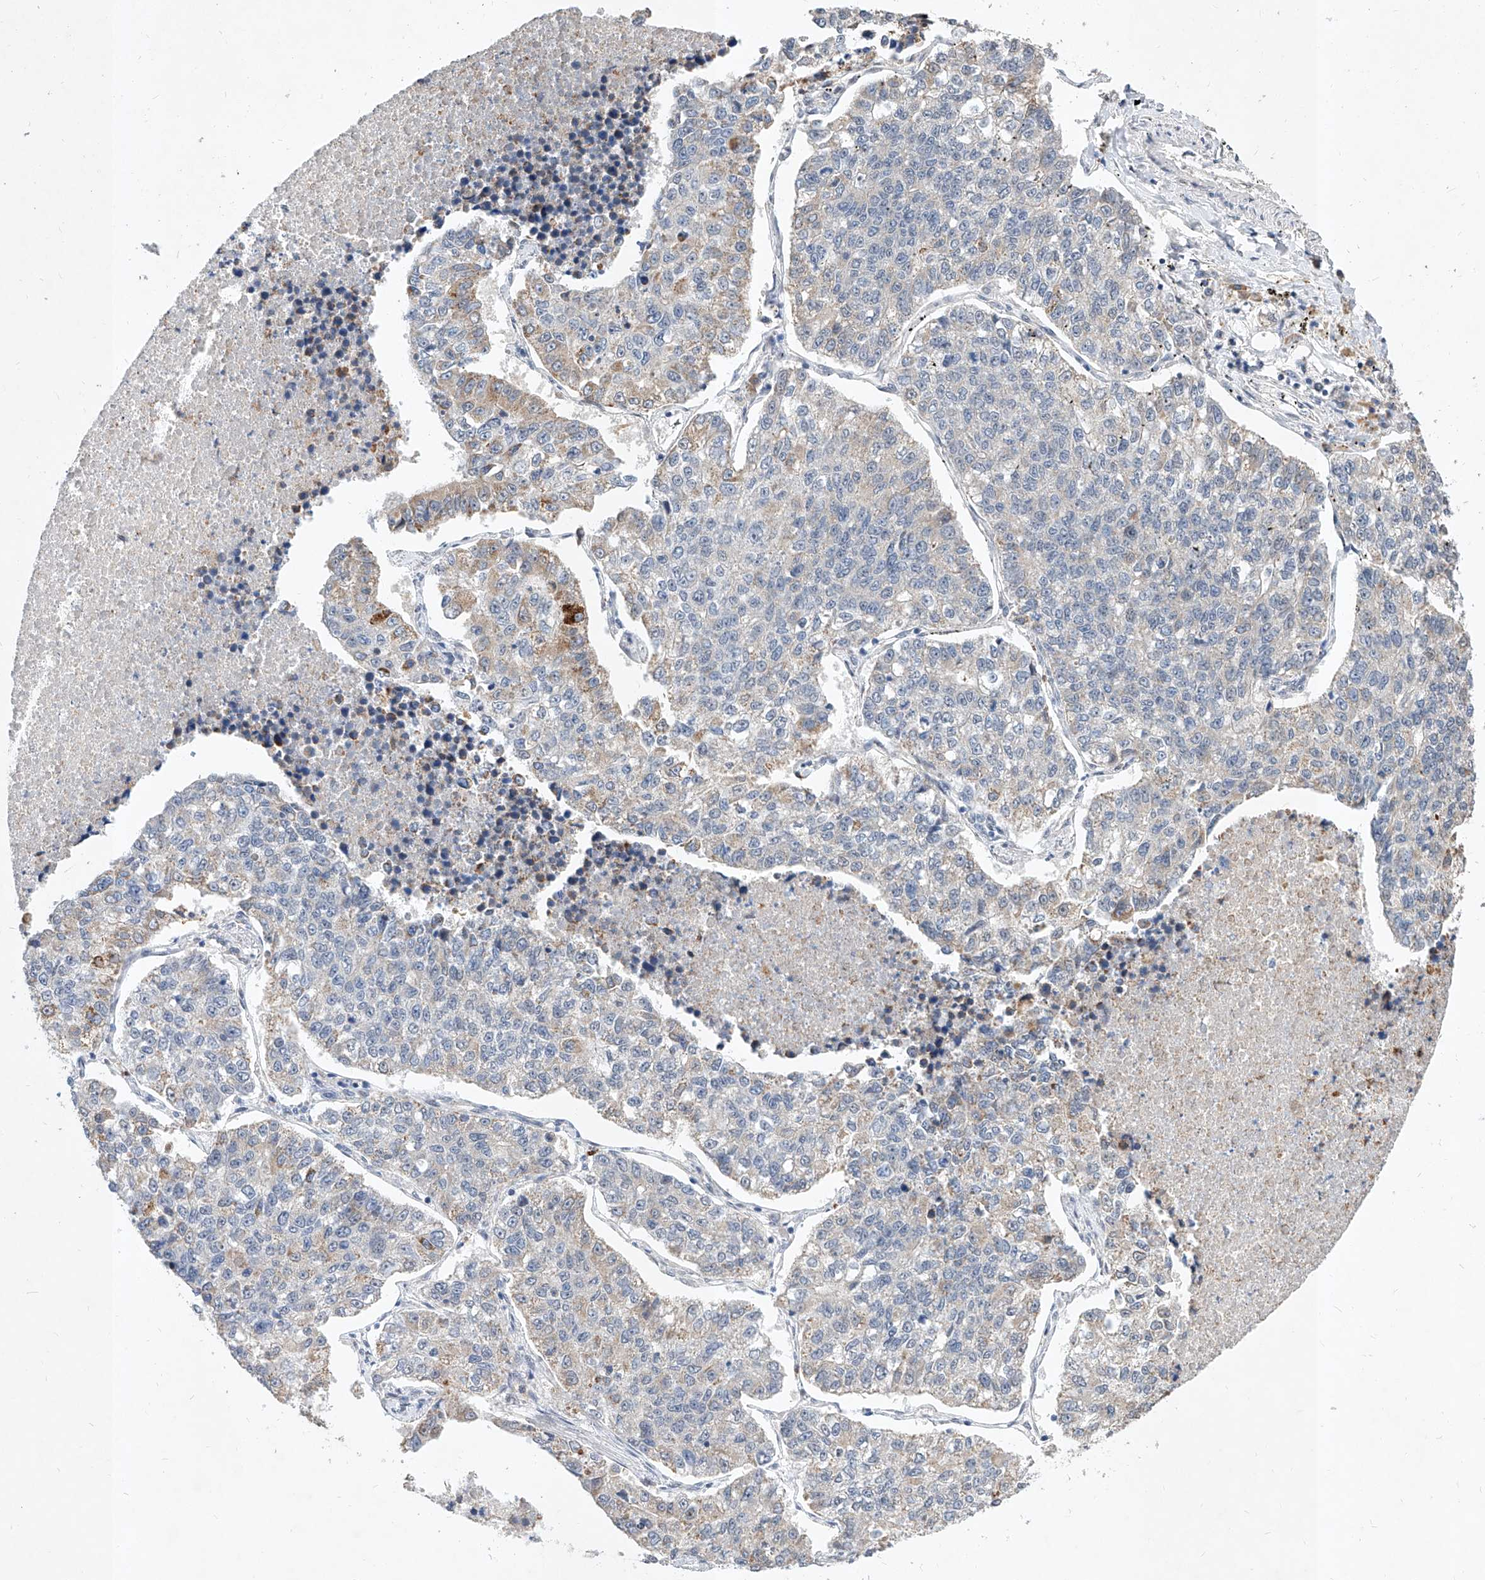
{"staining": {"intensity": "weak", "quantity": "<25%", "location": "cytoplasmic/membranous"}, "tissue": "lung cancer", "cell_type": "Tumor cells", "image_type": "cancer", "snomed": [{"axis": "morphology", "description": "Adenocarcinoma, NOS"}, {"axis": "topography", "description": "Lung"}], "caption": "This is an IHC histopathology image of lung adenocarcinoma. There is no positivity in tumor cells.", "gene": "MFSD4B", "patient": {"sex": "male", "age": 49}}